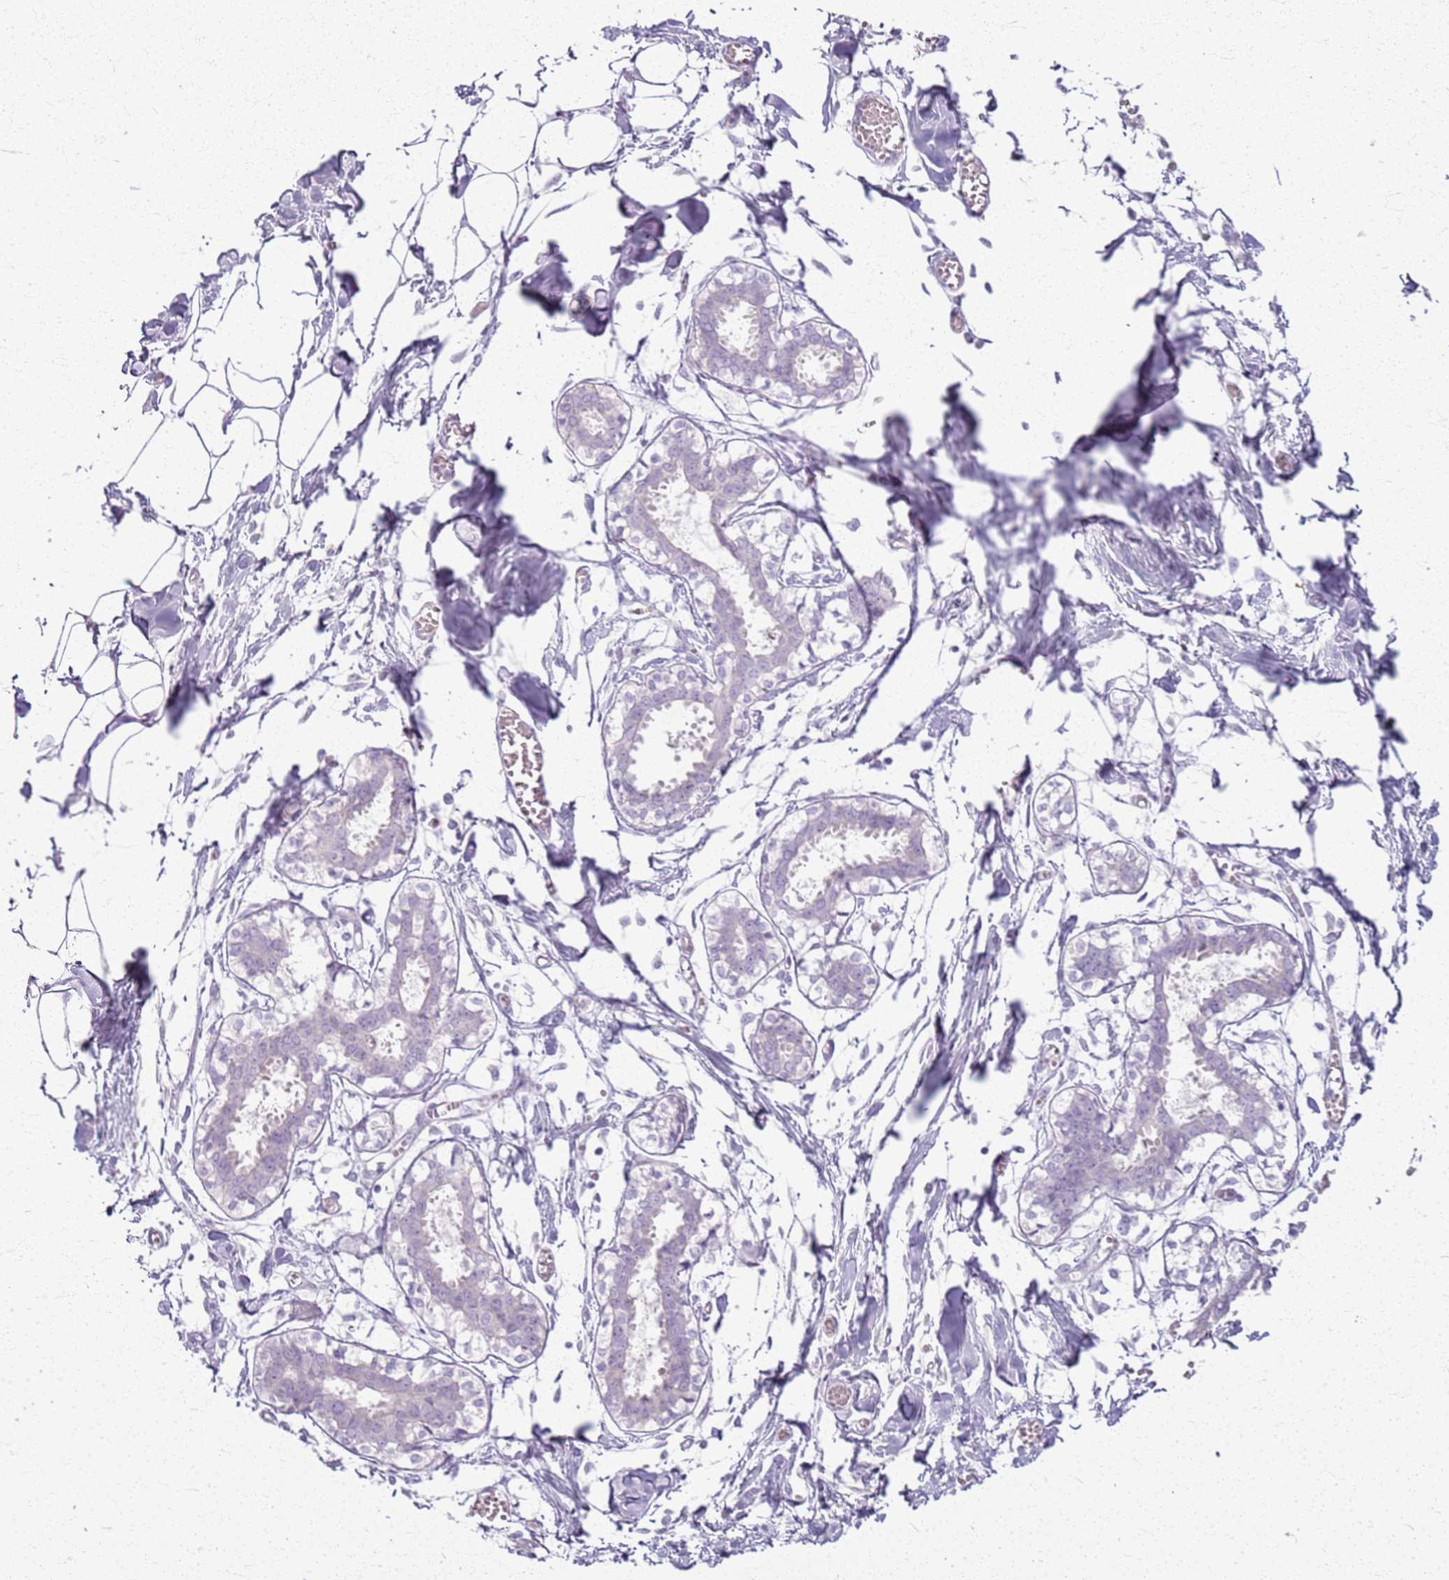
{"staining": {"intensity": "negative", "quantity": "none", "location": "none"}, "tissue": "breast", "cell_type": "Adipocytes", "image_type": "normal", "snomed": [{"axis": "morphology", "description": "Normal tissue, NOS"}, {"axis": "topography", "description": "Breast"}], "caption": "This is an IHC image of benign breast. There is no expression in adipocytes.", "gene": "CSRP3", "patient": {"sex": "female", "age": 27}}